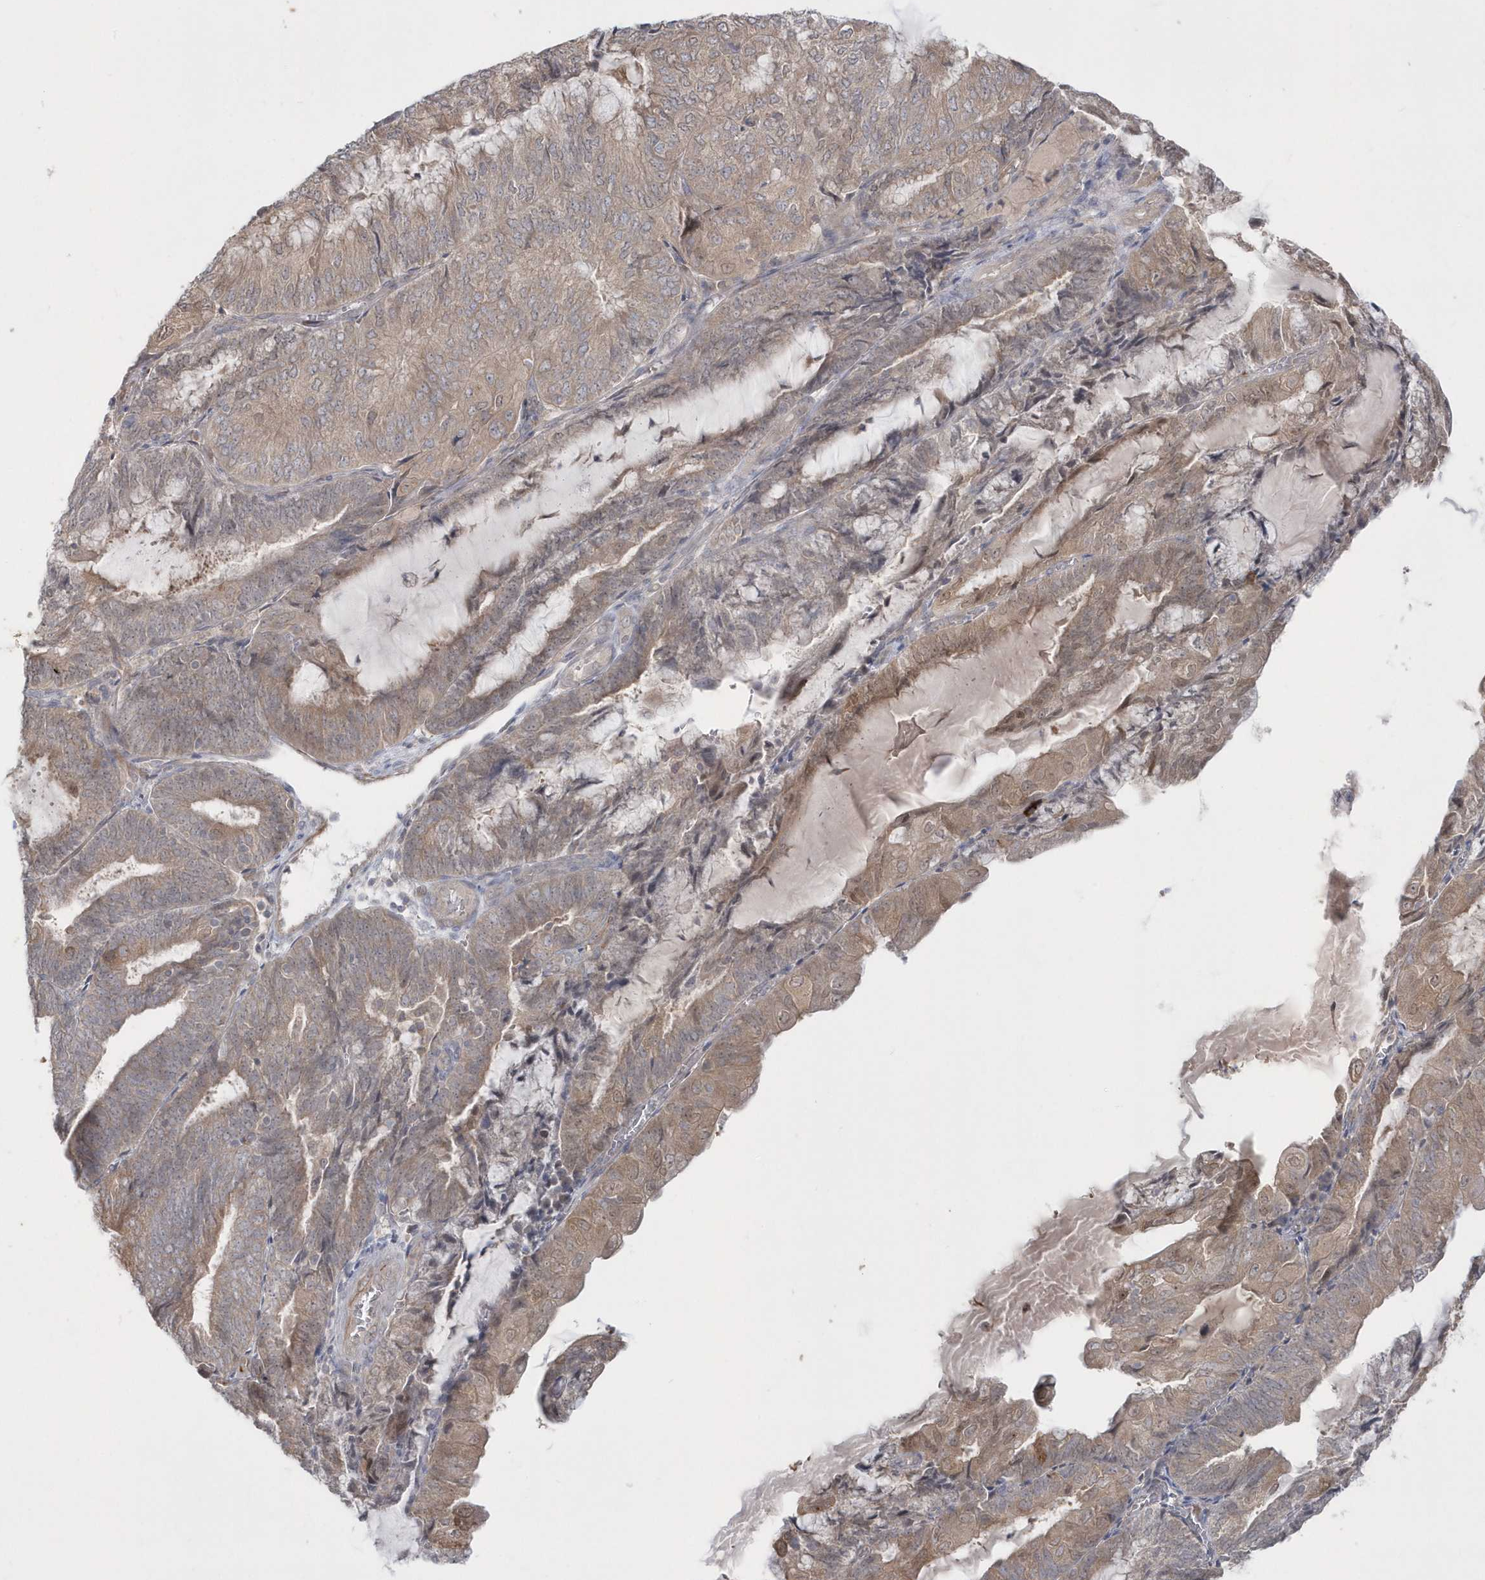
{"staining": {"intensity": "weak", "quantity": ">75%", "location": "cytoplasmic/membranous"}, "tissue": "endometrial cancer", "cell_type": "Tumor cells", "image_type": "cancer", "snomed": [{"axis": "morphology", "description": "Adenocarcinoma, NOS"}, {"axis": "topography", "description": "Endometrium"}], "caption": "Protein expression analysis of human endometrial cancer reveals weak cytoplasmic/membranous positivity in about >75% of tumor cells.", "gene": "DHX57", "patient": {"sex": "female", "age": 81}}